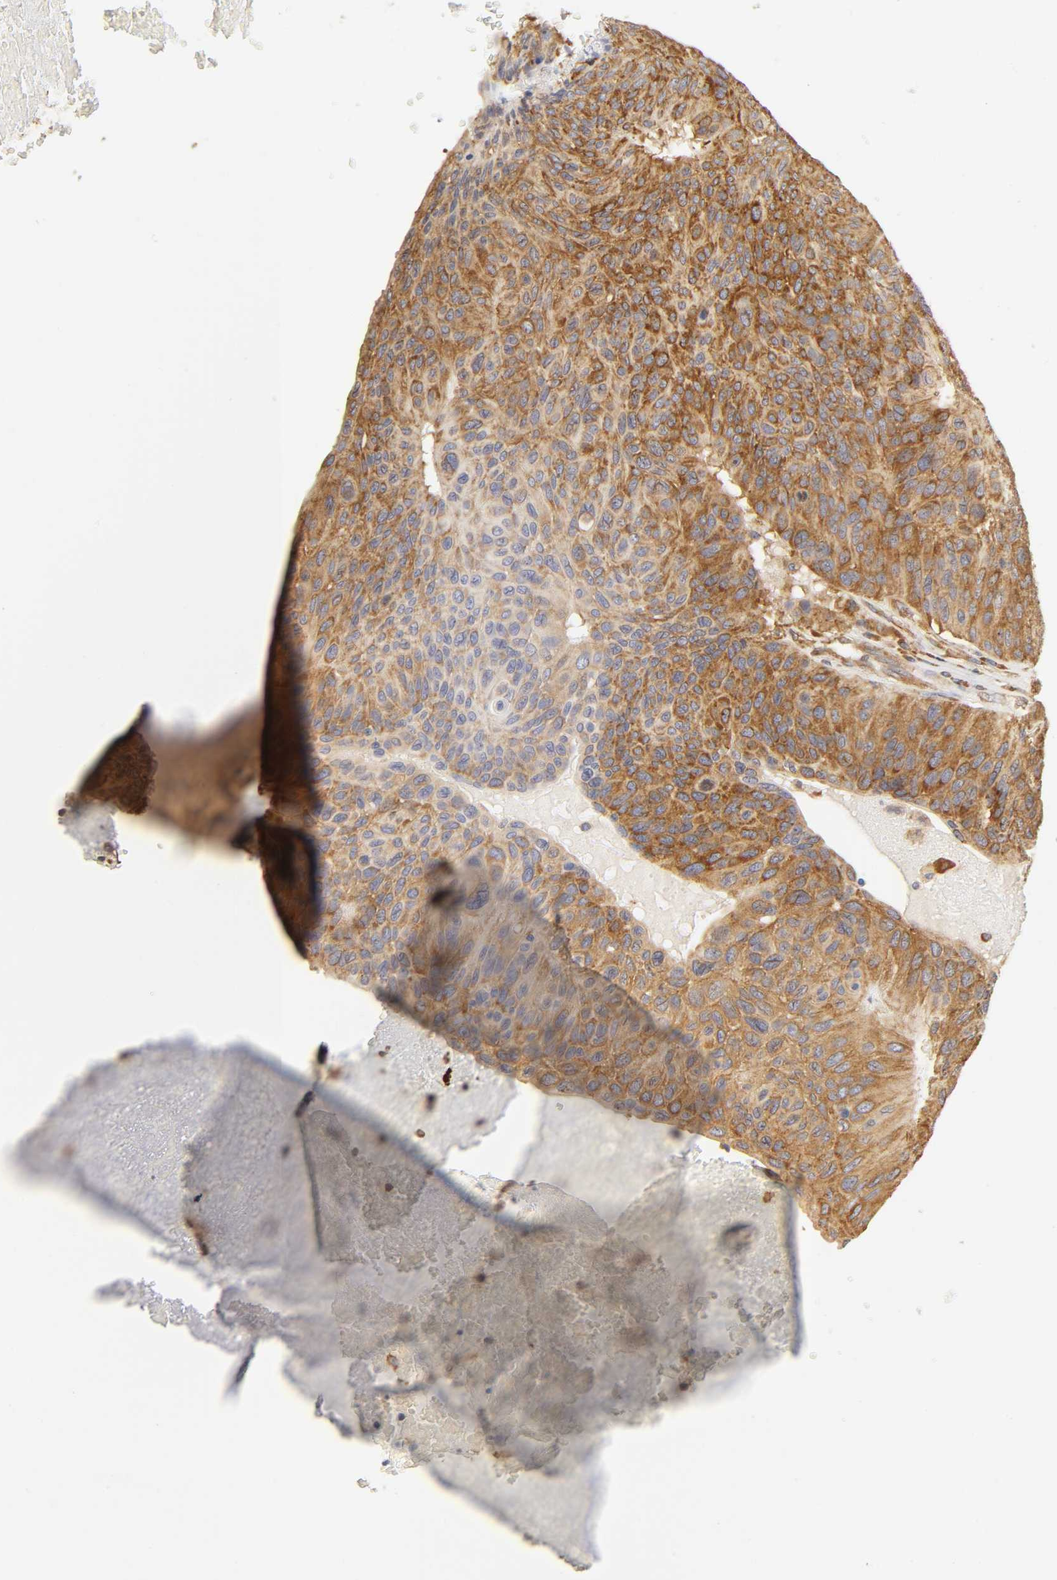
{"staining": {"intensity": "strong", "quantity": ">75%", "location": "cytoplasmic/membranous"}, "tissue": "urothelial cancer", "cell_type": "Tumor cells", "image_type": "cancer", "snomed": [{"axis": "morphology", "description": "Urothelial carcinoma, High grade"}, {"axis": "topography", "description": "Urinary bladder"}], "caption": "Immunohistochemistry (IHC) micrograph of urothelial carcinoma (high-grade) stained for a protein (brown), which displays high levels of strong cytoplasmic/membranous positivity in approximately >75% of tumor cells.", "gene": "RPL14", "patient": {"sex": "male", "age": 66}}